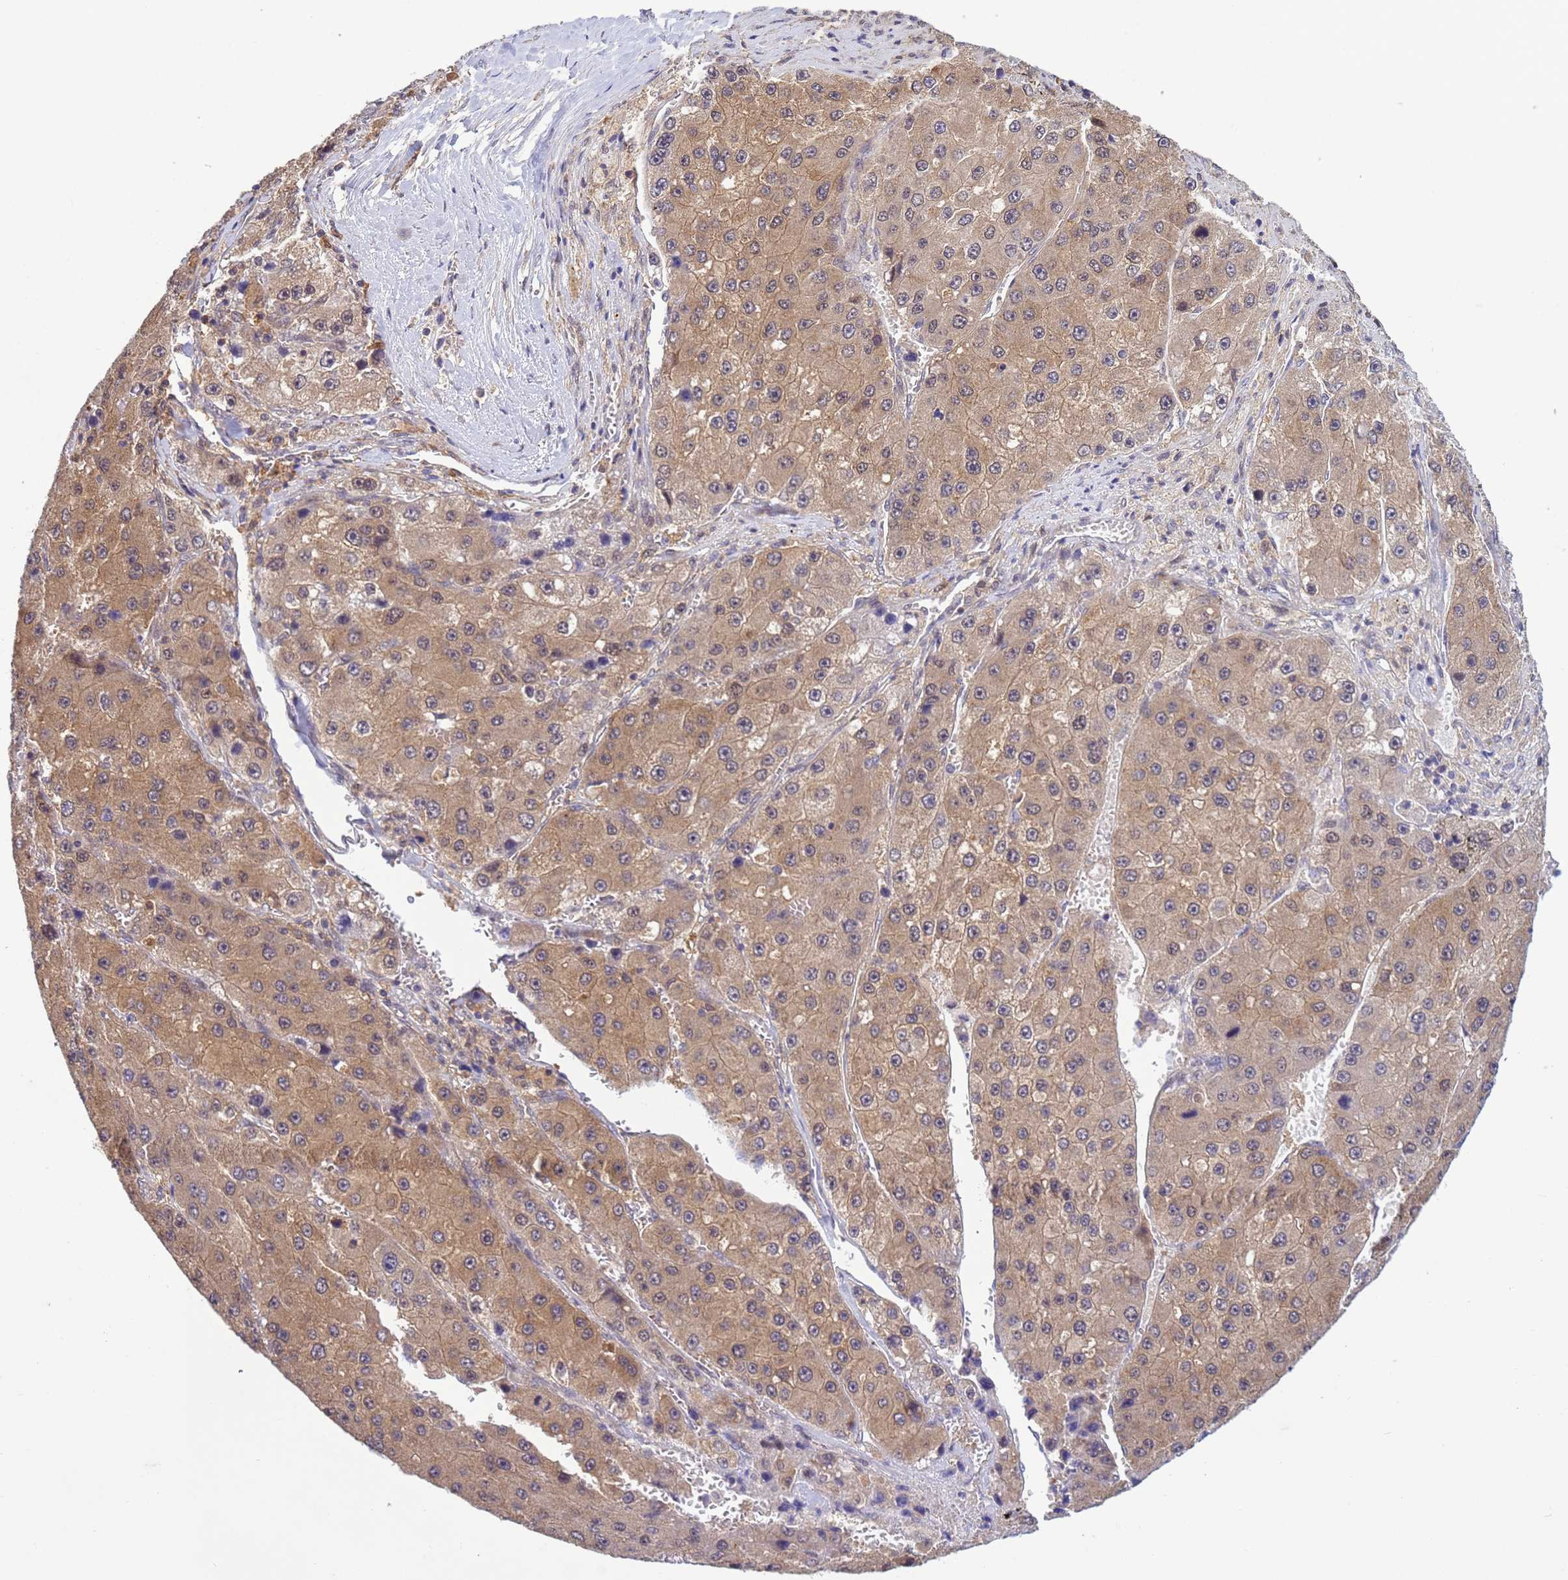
{"staining": {"intensity": "weak", "quantity": "25%-75%", "location": "cytoplasmic/membranous"}, "tissue": "liver cancer", "cell_type": "Tumor cells", "image_type": "cancer", "snomed": [{"axis": "morphology", "description": "Carcinoma, Hepatocellular, NOS"}, {"axis": "topography", "description": "Liver"}], "caption": "Immunohistochemical staining of hepatocellular carcinoma (liver) reveals weak cytoplasmic/membranous protein positivity in about 25%-75% of tumor cells. (IHC, brightfield microscopy, high magnification).", "gene": "NPEPPS", "patient": {"sex": "female", "age": 73}}